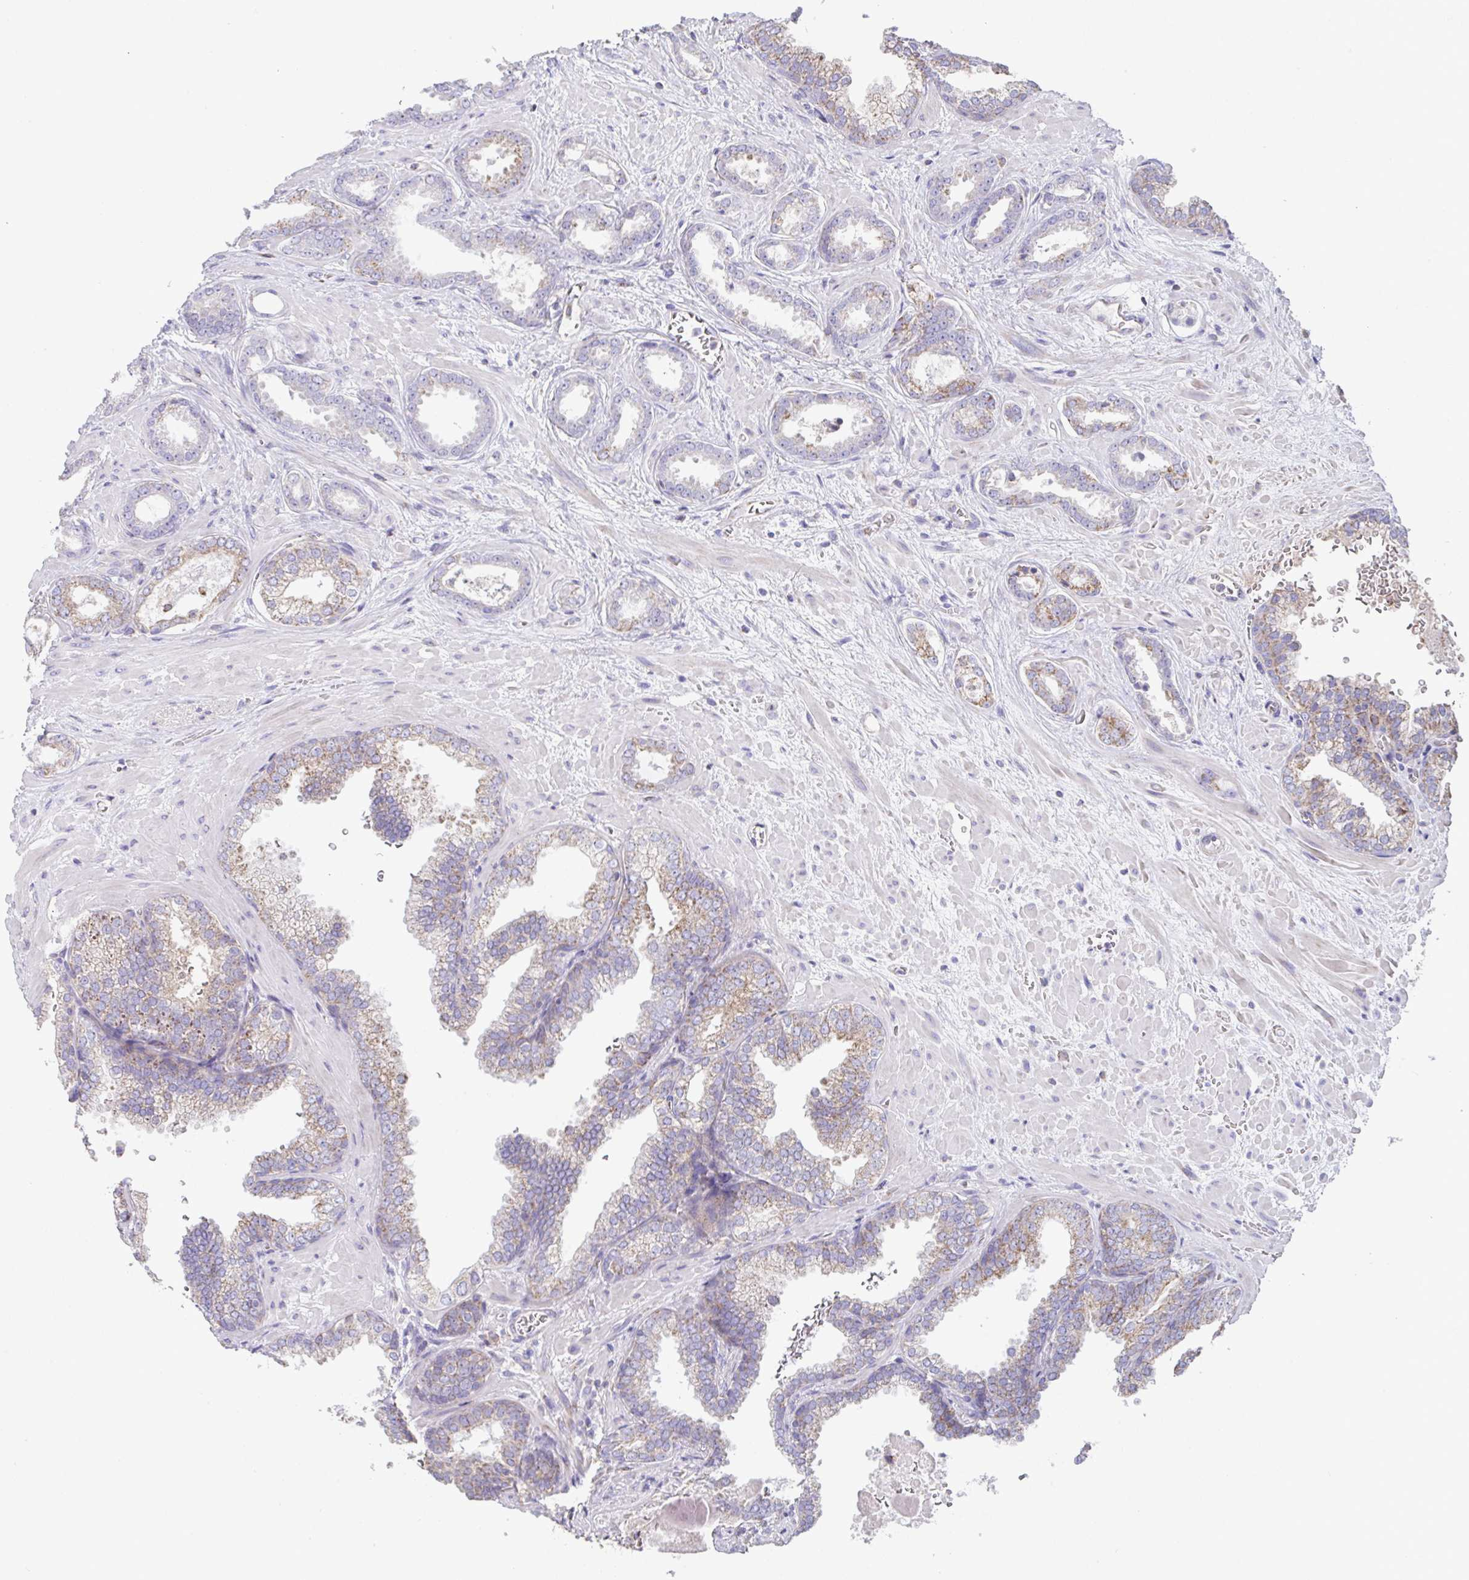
{"staining": {"intensity": "moderate", "quantity": "25%-75%", "location": "cytoplasmic/membranous"}, "tissue": "prostate cancer", "cell_type": "Tumor cells", "image_type": "cancer", "snomed": [{"axis": "morphology", "description": "Adenocarcinoma, High grade"}, {"axis": "topography", "description": "Prostate"}], "caption": "Protein staining of prostate cancer tissue displays moderate cytoplasmic/membranous positivity in approximately 25%-75% of tumor cells.", "gene": "DOK7", "patient": {"sex": "male", "age": 58}}